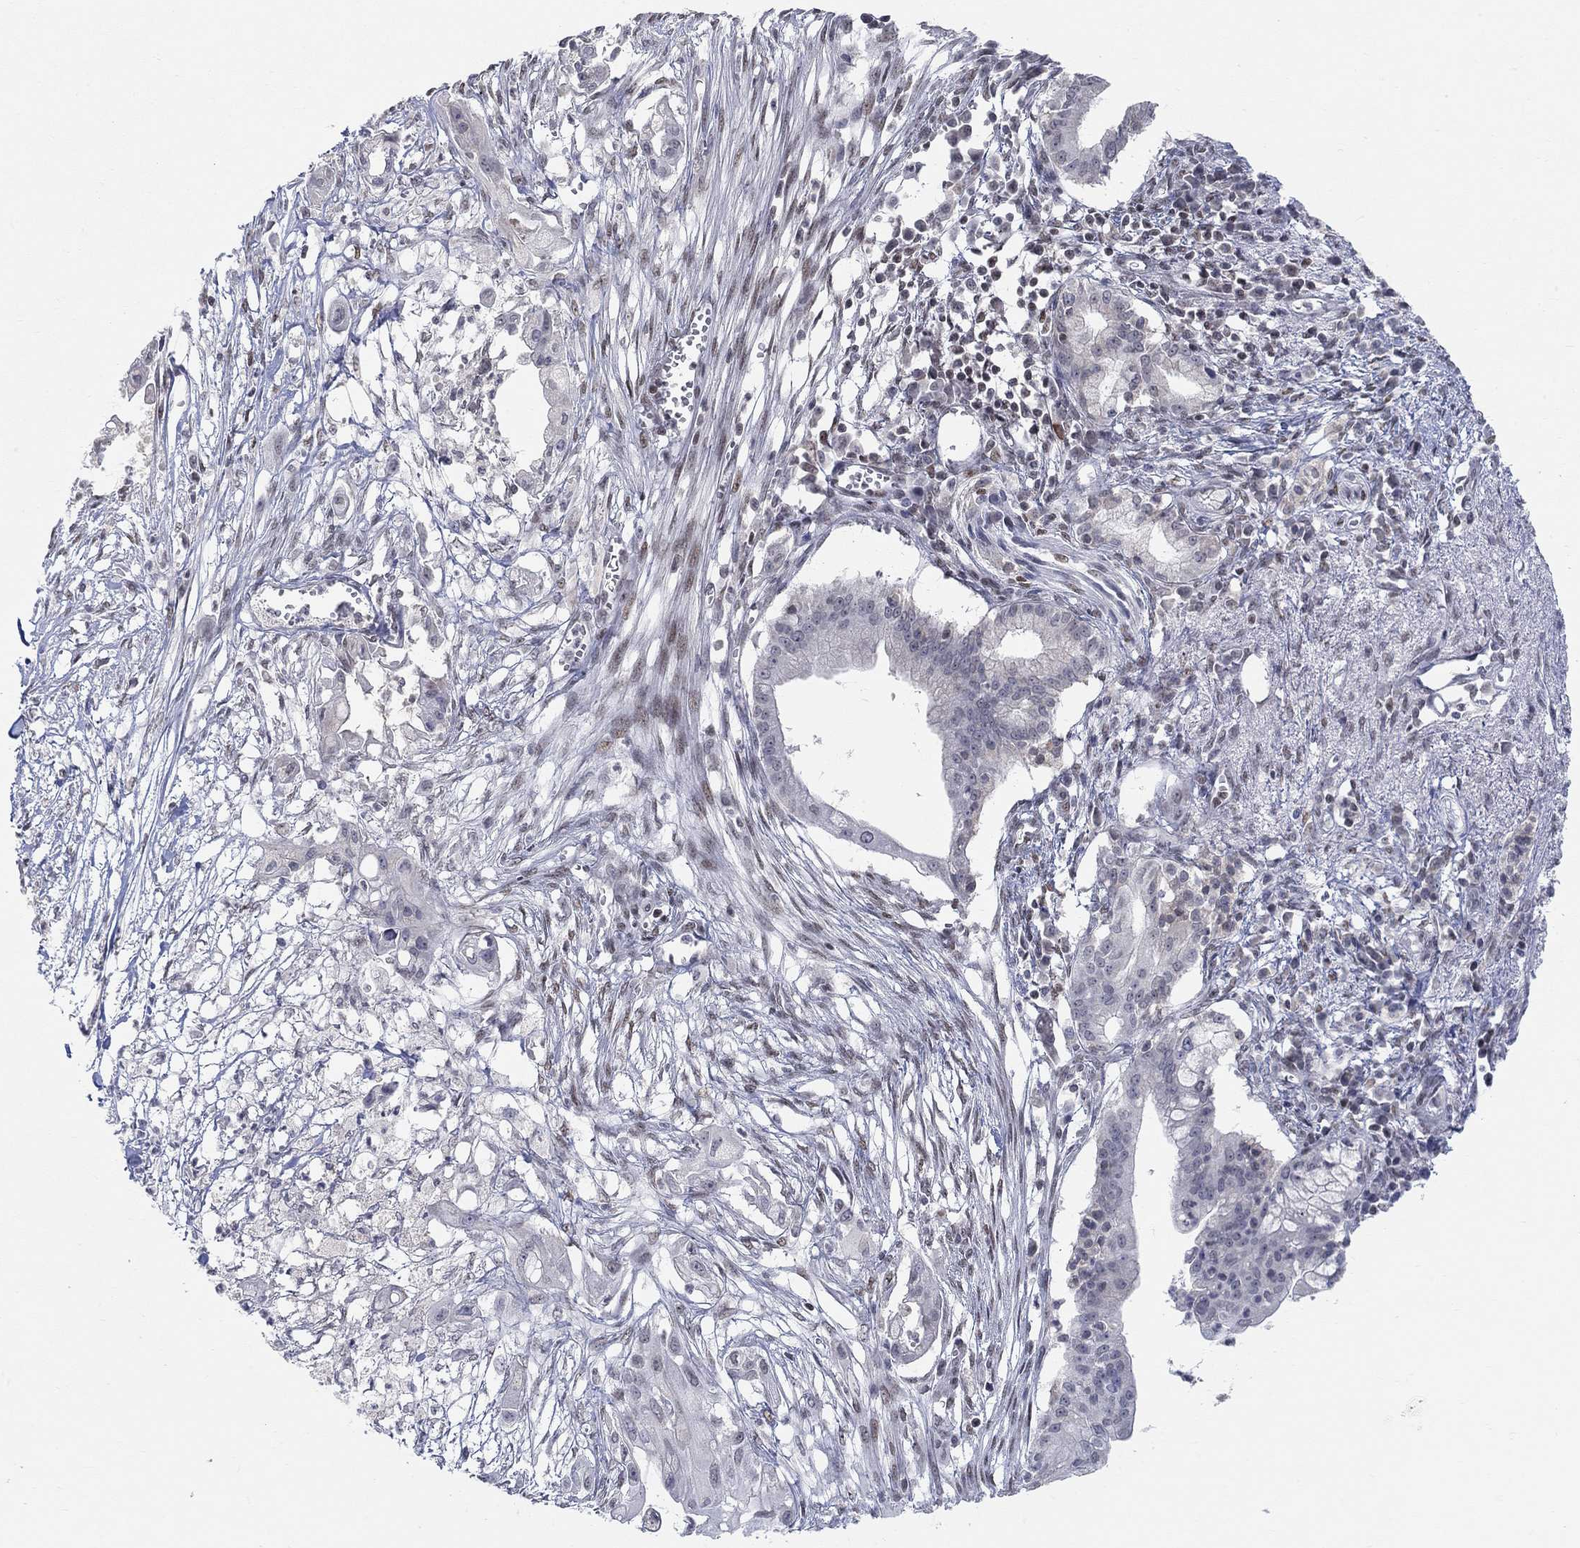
{"staining": {"intensity": "negative", "quantity": "none", "location": "none"}, "tissue": "pancreatic cancer", "cell_type": "Tumor cells", "image_type": "cancer", "snomed": [{"axis": "morphology", "description": "Normal tissue, NOS"}, {"axis": "morphology", "description": "Adenocarcinoma, NOS"}, {"axis": "topography", "description": "Pancreas"}], "caption": "High power microscopy image of an immunohistochemistry (IHC) histopathology image of pancreatic cancer (adenocarcinoma), revealing no significant positivity in tumor cells. (DAB immunohistochemistry with hematoxylin counter stain).", "gene": "KLF12", "patient": {"sex": "female", "age": 58}}